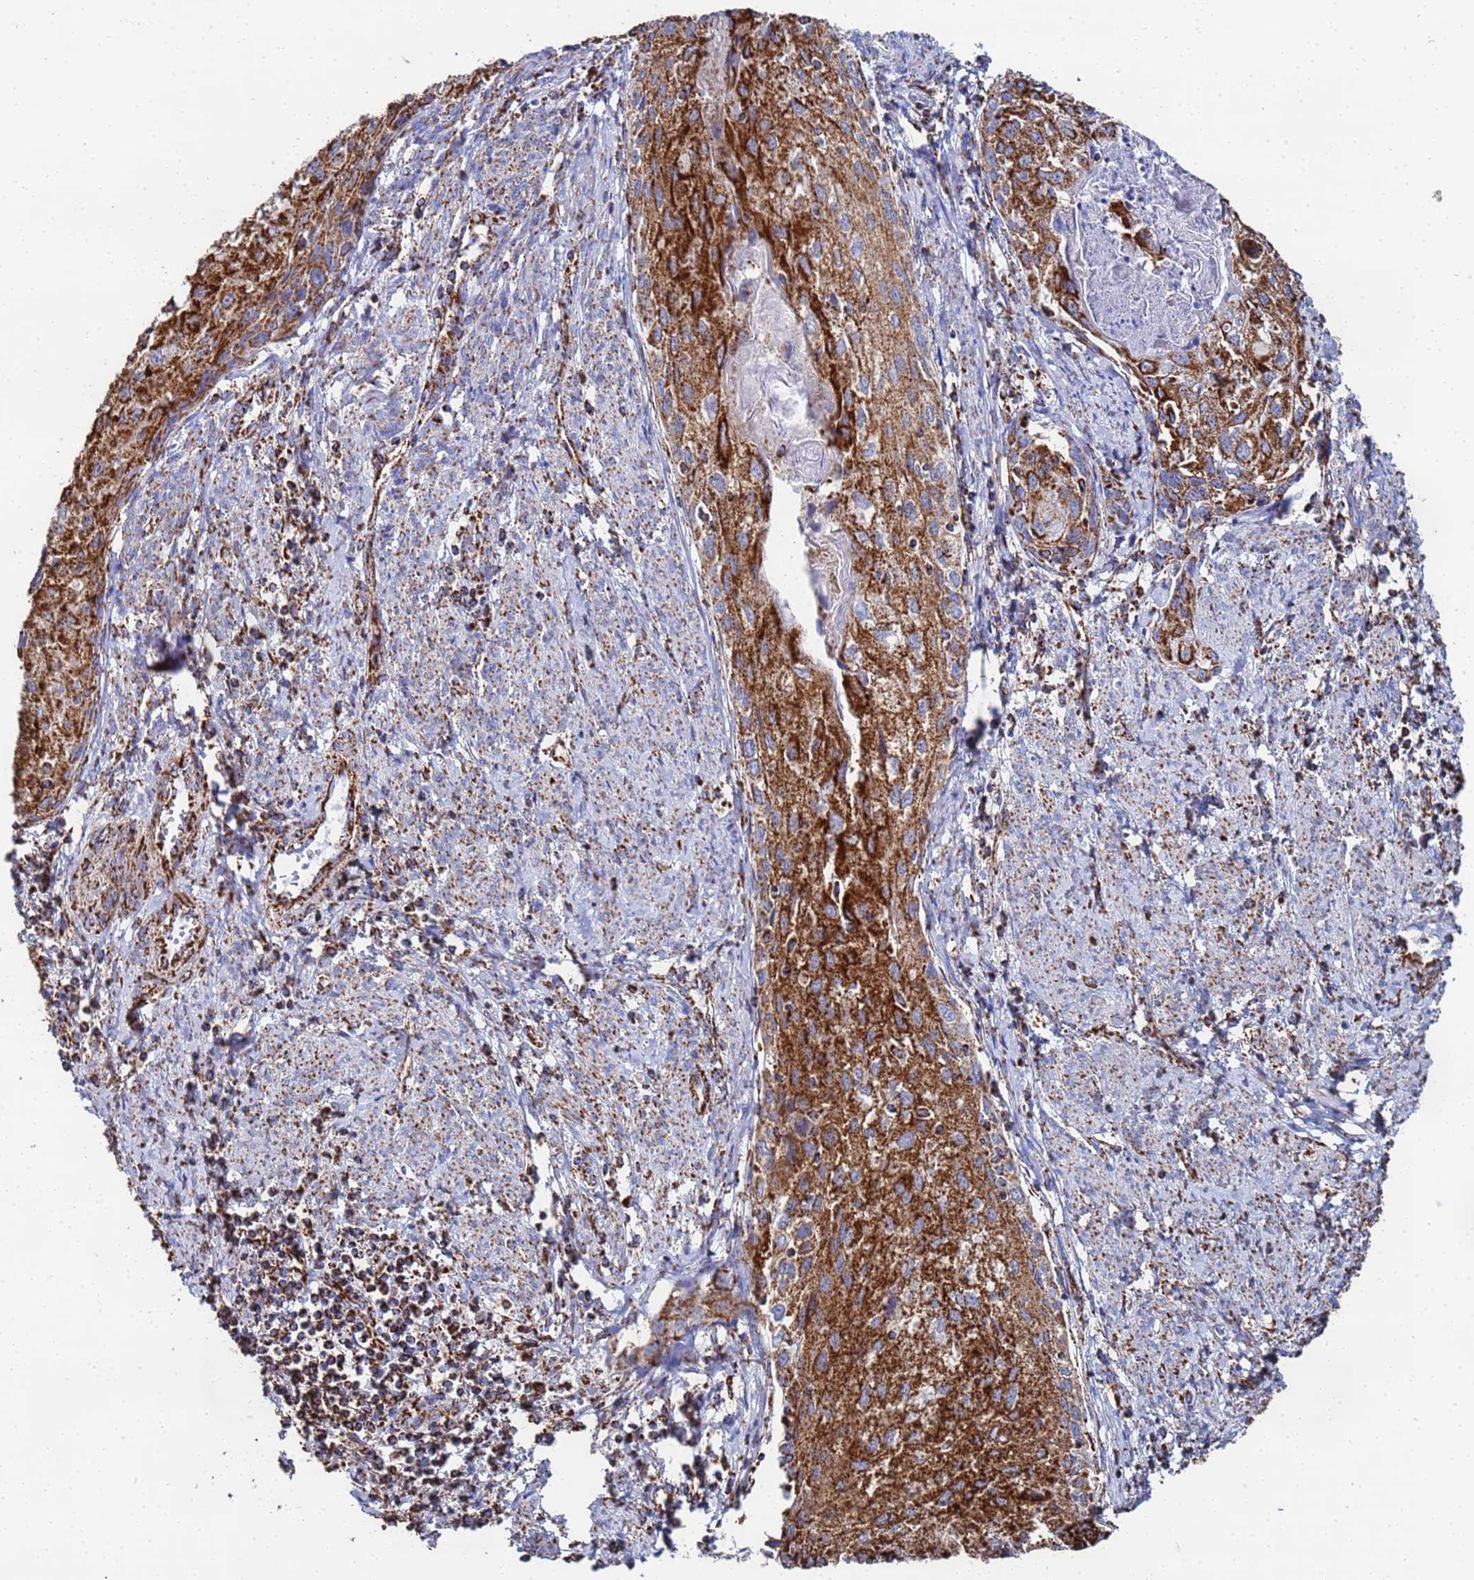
{"staining": {"intensity": "strong", "quantity": ">75%", "location": "cytoplasmic/membranous"}, "tissue": "cervical cancer", "cell_type": "Tumor cells", "image_type": "cancer", "snomed": [{"axis": "morphology", "description": "Squamous cell carcinoma, NOS"}, {"axis": "topography", "description": "Cervix"}], "caption": "This micrograph demonstrates cervical squamous cell carcinoma stained with immunohistochemistry (IHC) to label a protein in brown. The cytoplasmic/membranous of tumor cells show strong positivity for the protein. Nuclei are counter-stained blue.", "gene": "GLUD1", "patient": {"sex": "female", "age": 67}}